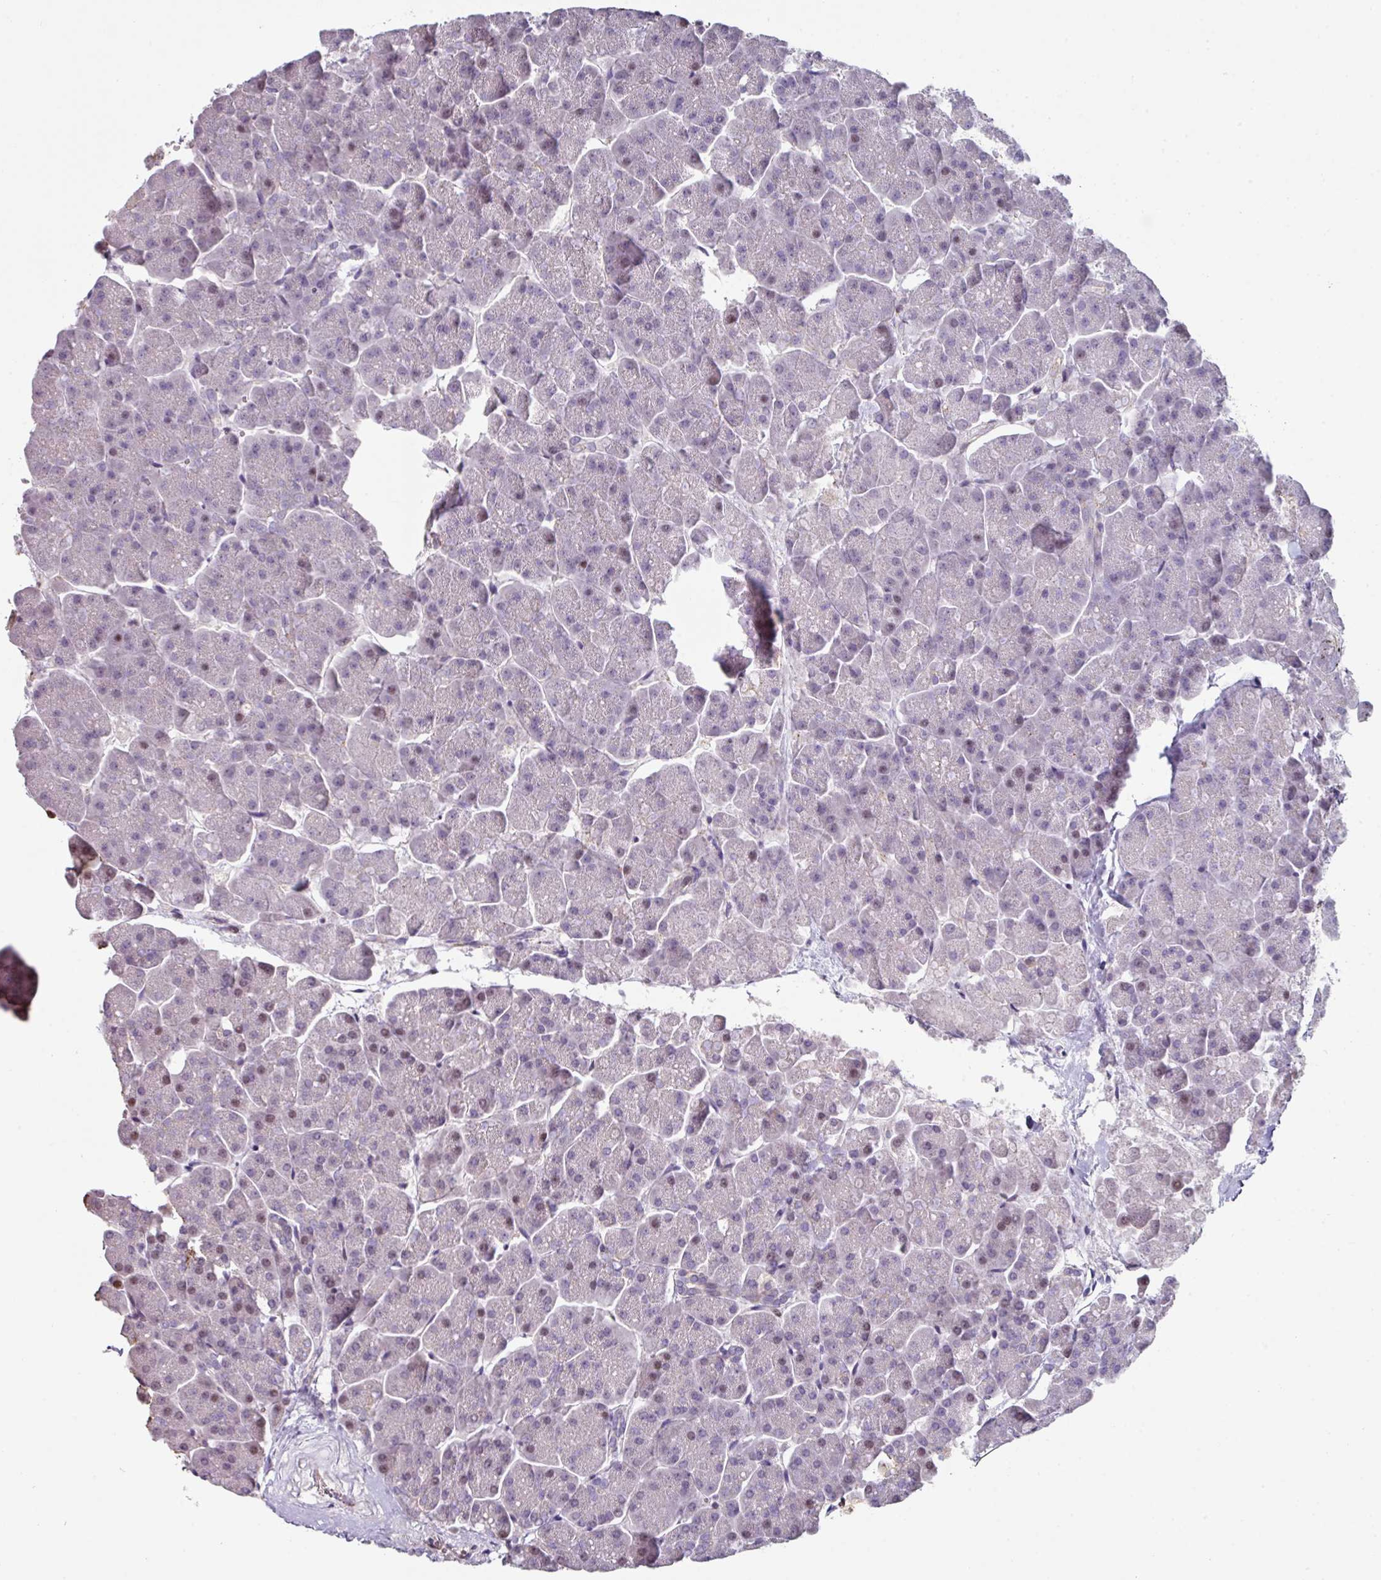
{"staining": {"intensity": "weak", "quantity": "<25%", "location": "nuclear"}, "tissue": "pancreas", "cell_type": "Exocrine glandular cells", "image_type": "normal", "snomed": [{"axis": "morphology", "description": "Normal tissue, NOS"}, {"axis": "topography", "description": "Pancreas"}, {"axis": "topography", "description": "Peripheral nerve tissue"}], "caption": "Immunohistochemistry (IHC) photomicrograph of normal pancreas: pancreas stained with DAB exhibits no significant protein positivity in exocrine glandular cells. (DAB (3,3'-diaminobenzidine) immunohistochemistry (IHC), high magnification).", "gene": "ANO9", "patient": {"sex": "male", "age": 54}}